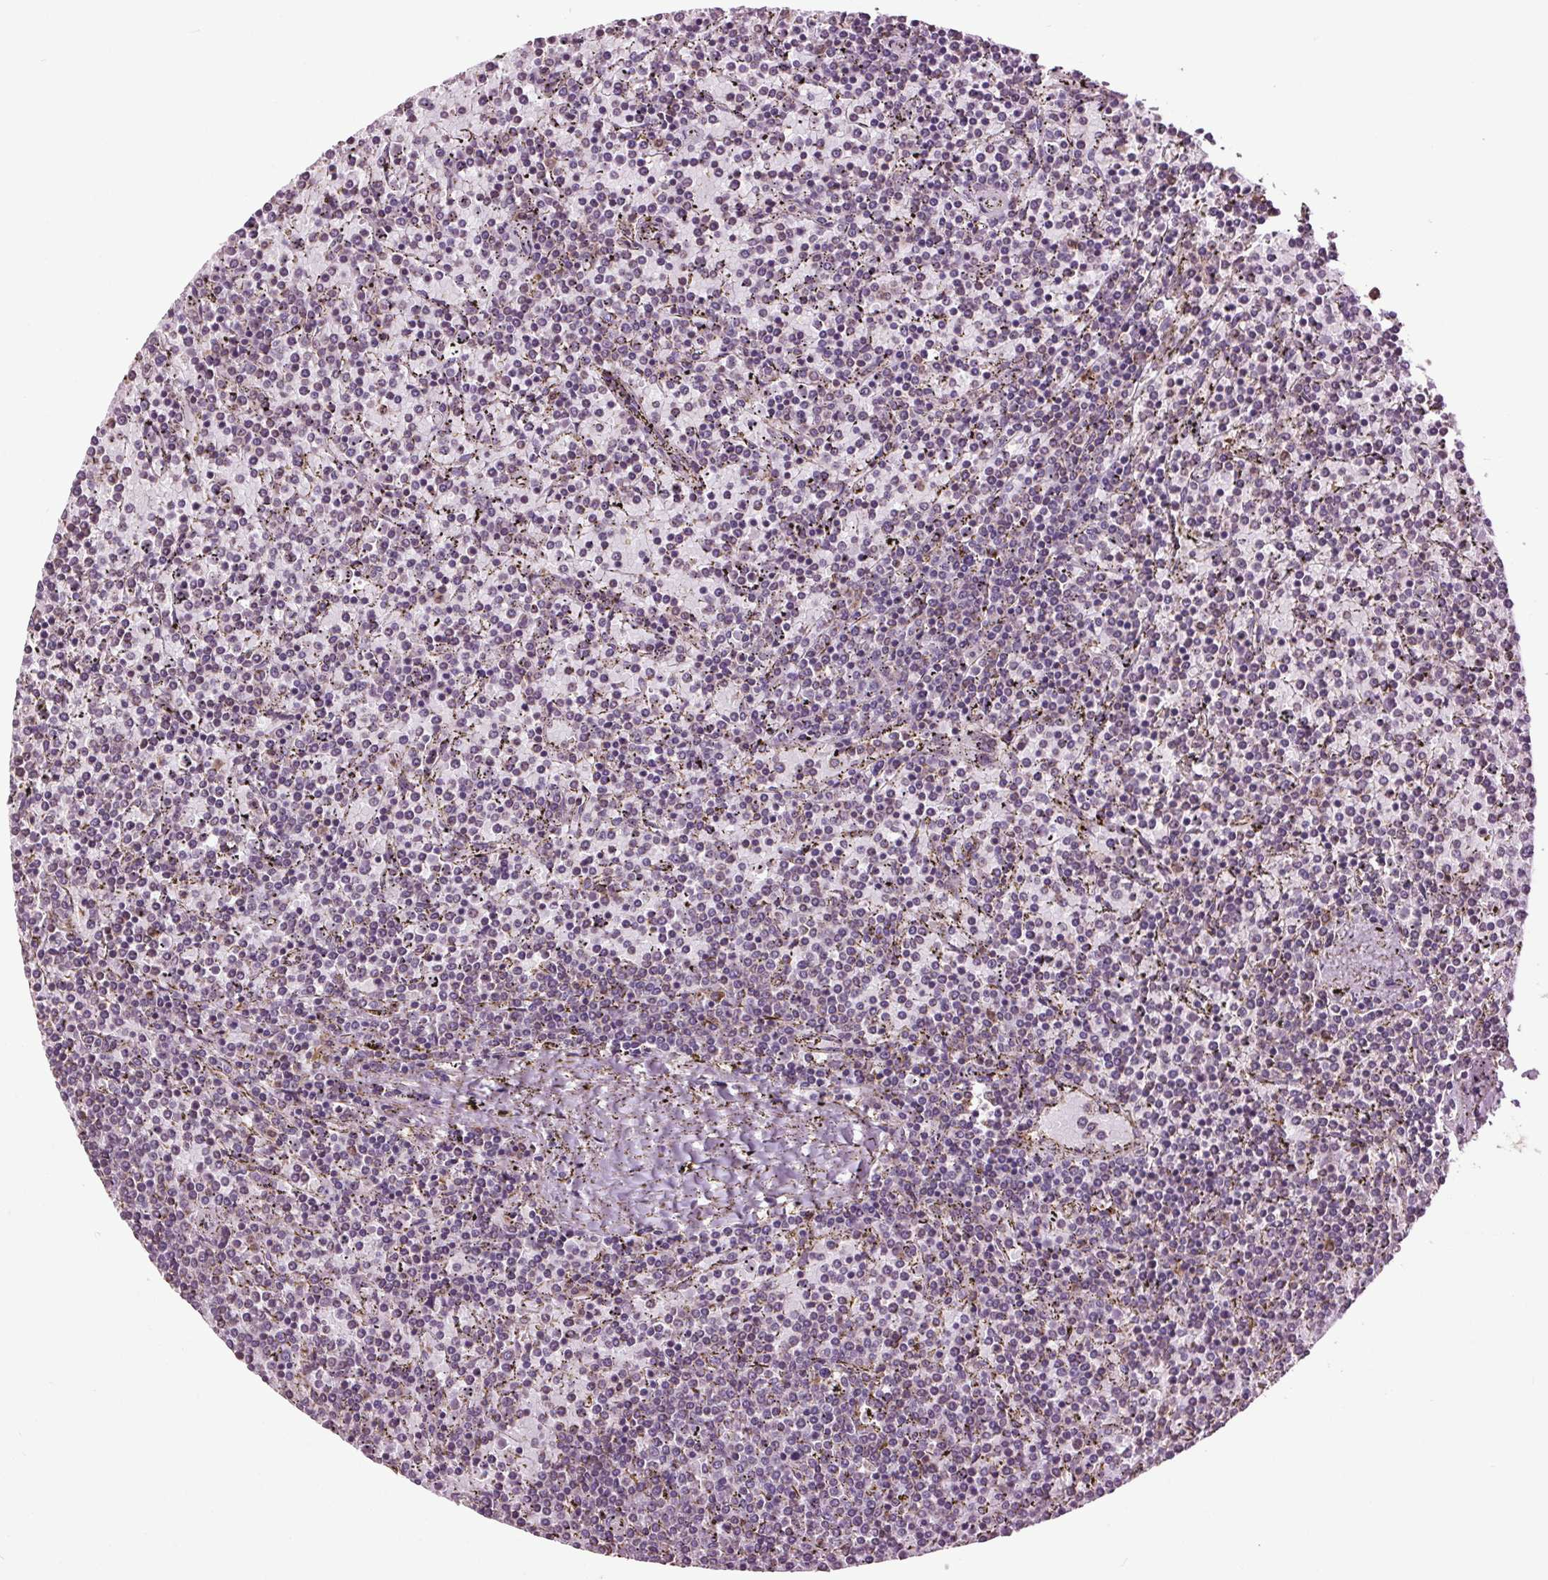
{"staining": {"intensity": "negative", "quantity": "none", "location": "none"}, "tissue": "lymphoma", "cell_type": "Tumor cells", "image_type": "cancer", "snomed": [{"axis": "morphology", "description": "Malignant lymphoma, non-Hodgkin's type, Low grade"}, {"axis": "topography", "description": "Spleen"}], "caption": "Immunohistochemistry (IHC) image of human lymphoma stained for a protein (brown), which reveals no staining in tumor cells.", "gene": "RNPEP", "patient": {"sex": "female", "age": 77}}